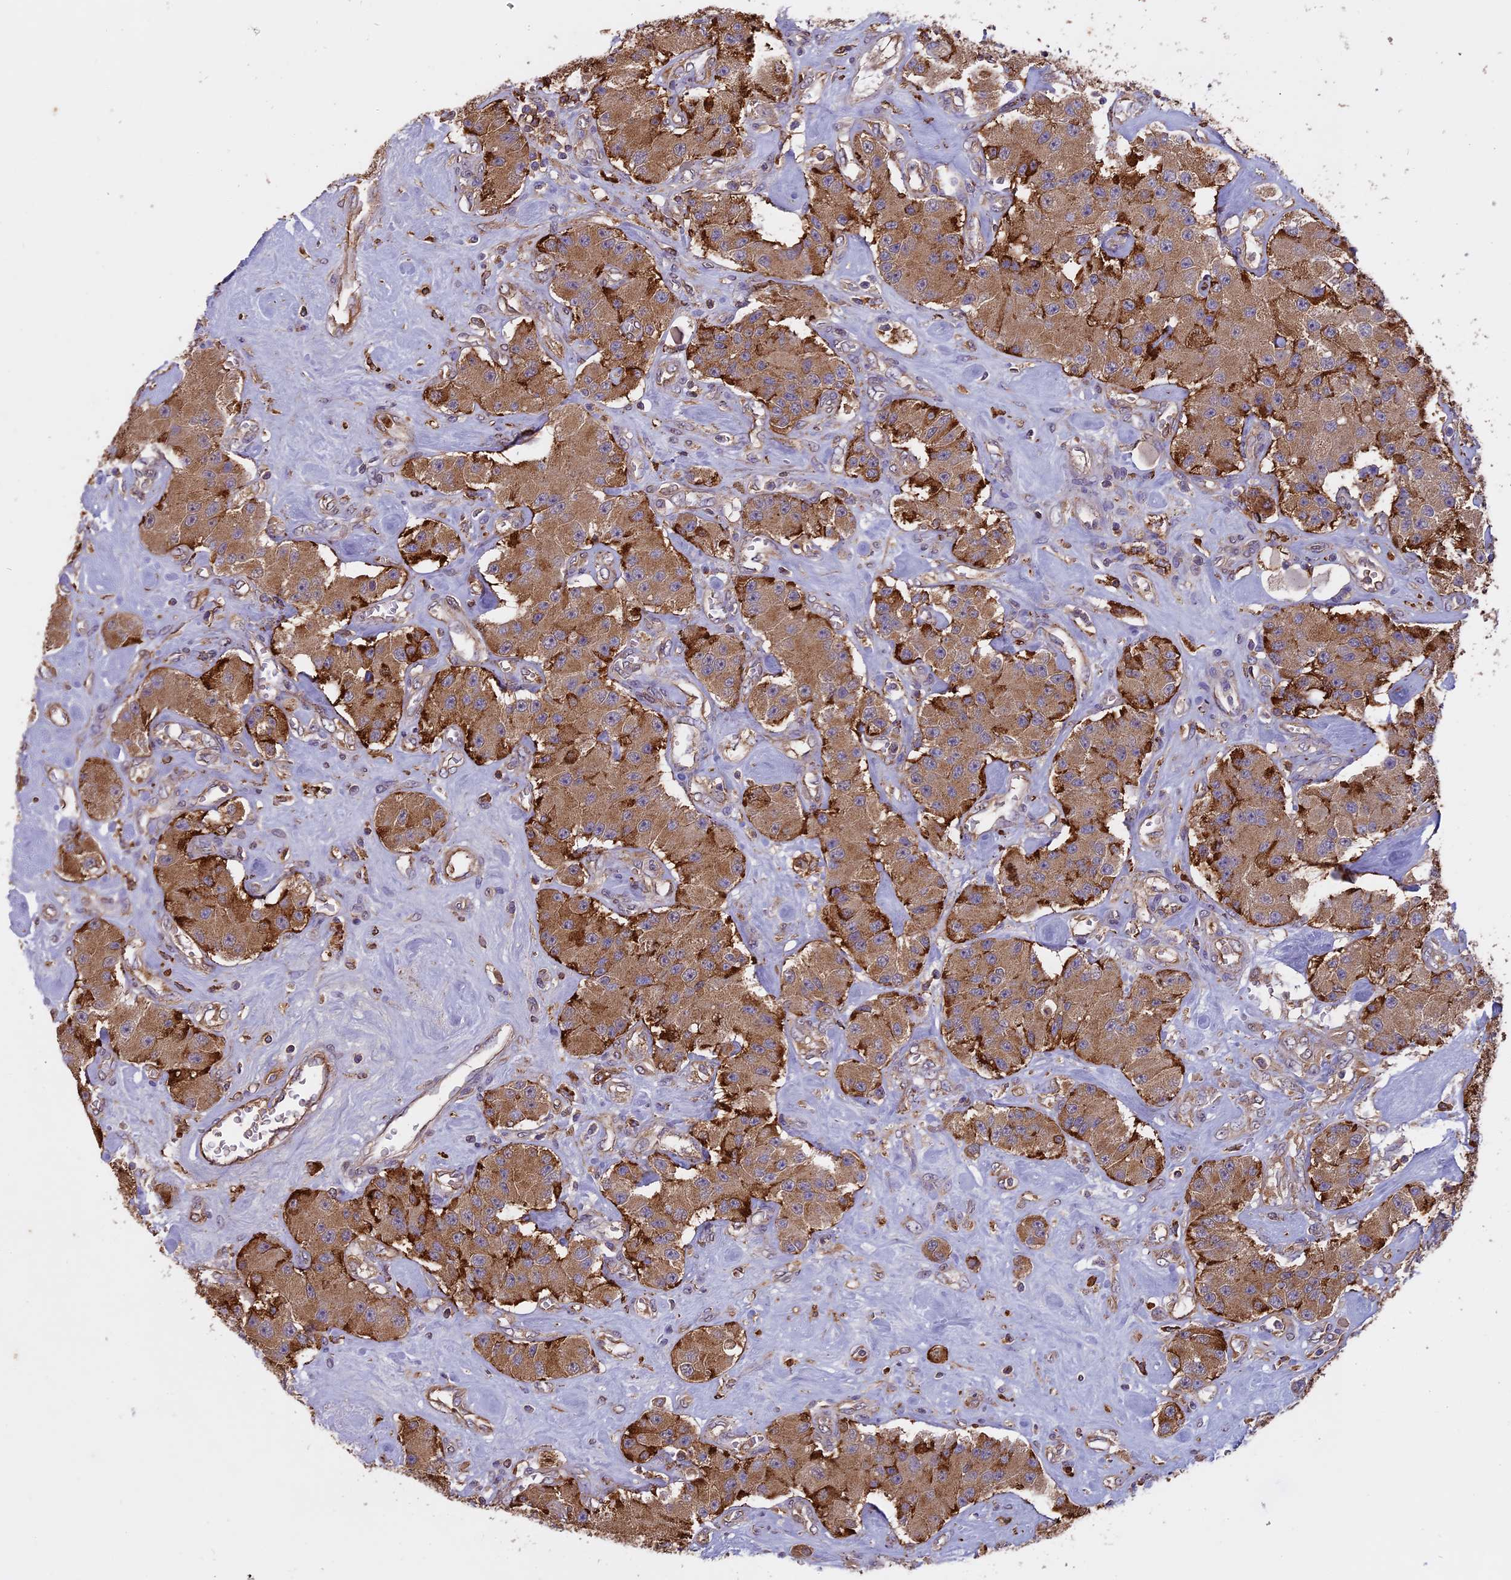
{"staining": {"intensity": "strong", "quantity": "<25%", "location": "cytoplasmic/membranous"}, "tissue": "carcinoid", "cell_type": "Tumor cells", "image_type": "cancer", "snomed": [{"axis": "morphology", "description": "Carcinoid, malignant, NOS"}, {"axis": "topography", "description": "Pancreas"}], "caption": "The micrograph reveals staining of carcinoid, revealing strong cytoplasmic/membranous protein expression (brown color) within tumor cells. (DAB (3,3'-diaminobenzidine) IHC, brown staining for protein, blue staining for nuclei).", "gene": "ARHGAP19", "patient": {"sex": "male", "age": 41}}